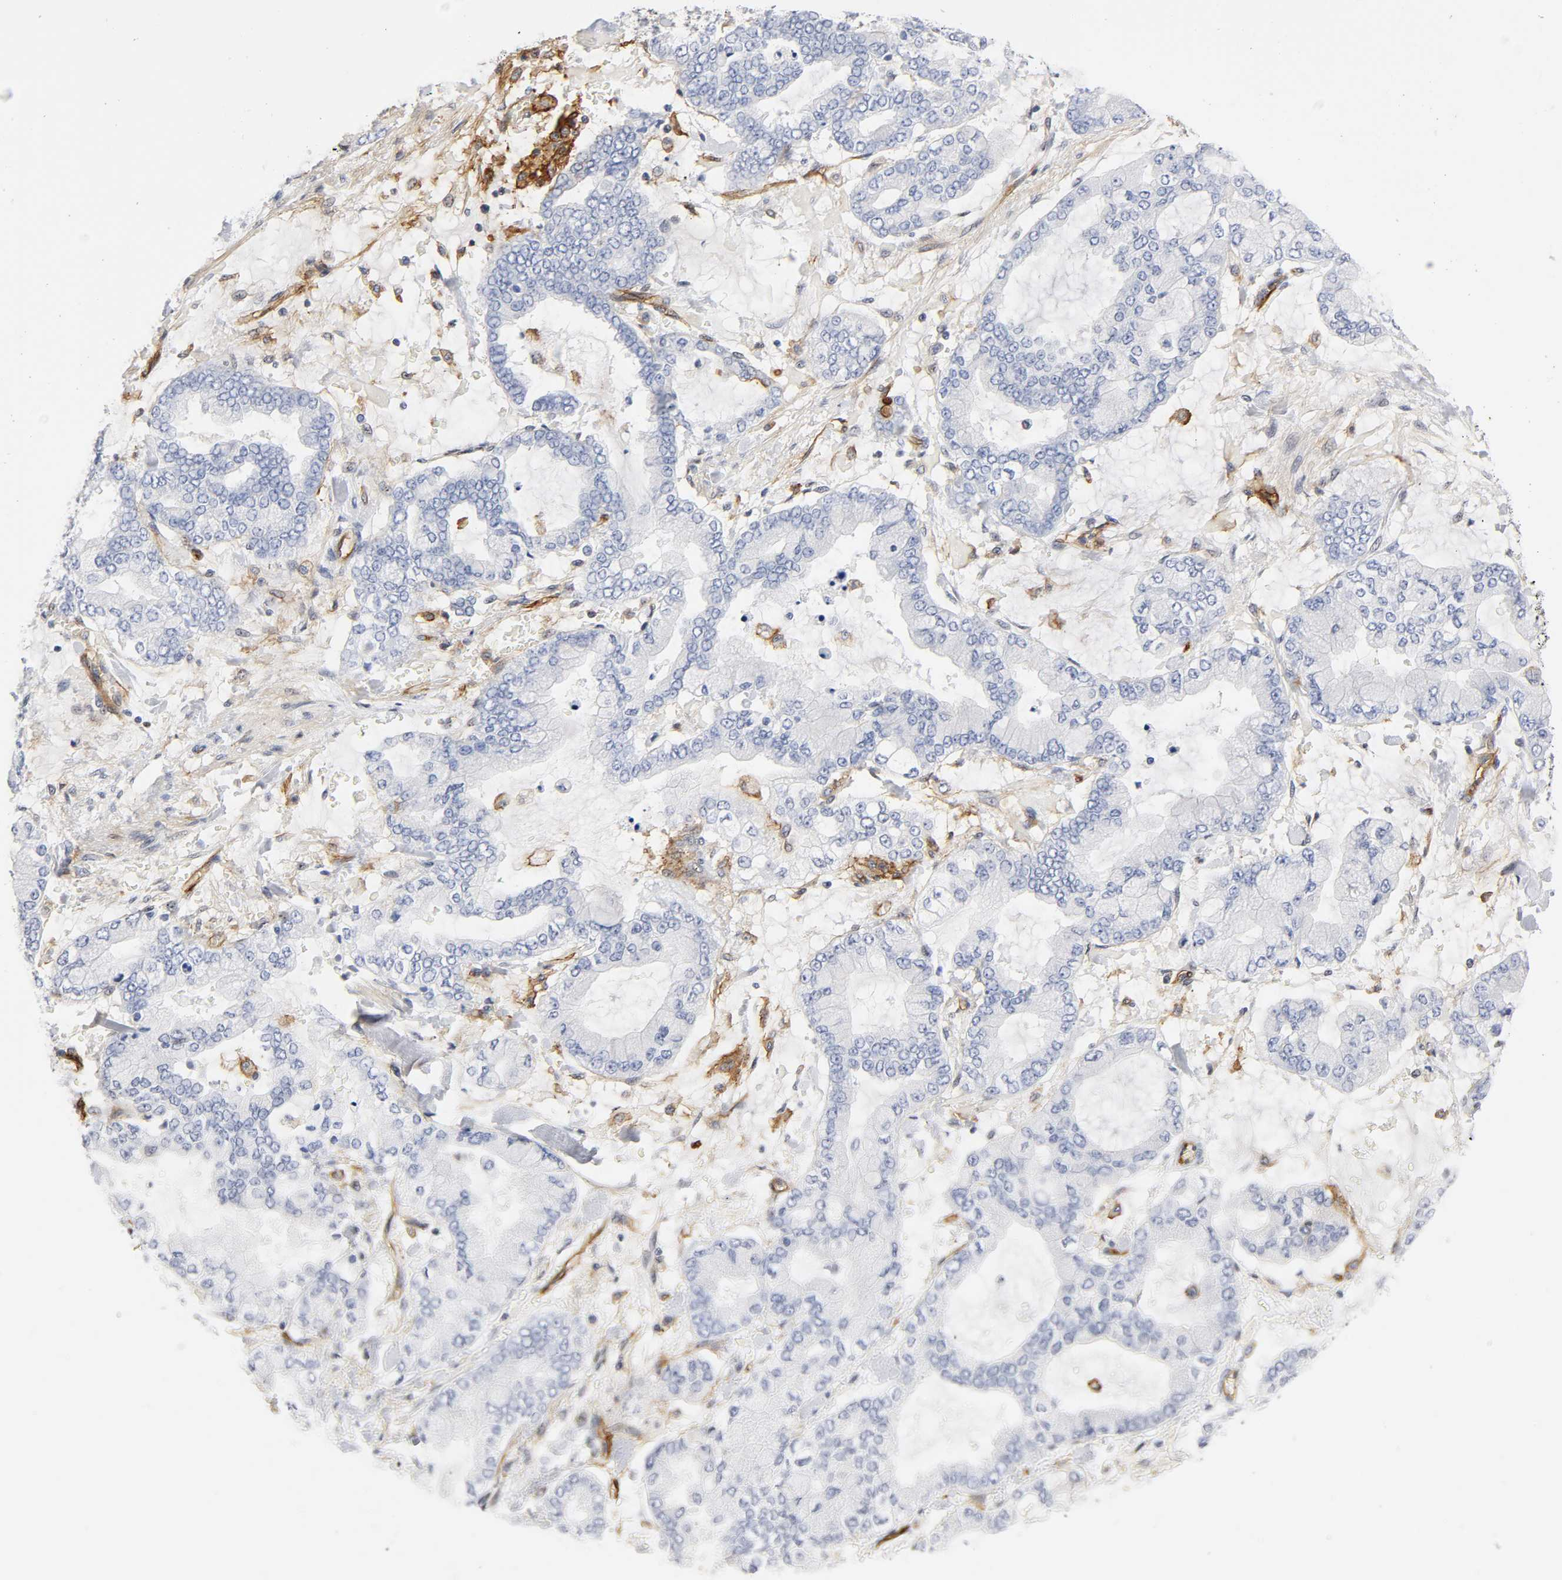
{"staining": {"intensity": "negative", "quantity": "none", "location": "none"}, "tissue": "stomach cancer", "cell_type": "Tumor cells", "image_type": "cancer", "snomed": [{"axis": "morphology", "description": "Normal tissue, NOS"}, {"axis": "morphology", "description": "Adenocarcinoma, NOS"}, {"axis": "topography", "description": "Stomach, upper"}, {"axis": "topography", "description": "Stomach"}], "caption": "This image is of adenocarcinoma (stomach) stained with IHC to label a protein in brown with the nuclei are counter-stained blue. There is no positivity in tumor cells. The staining is performed using DAB (3,3'-diaminobenzidine) brown chromogen with nuclei counter-stained in using hematoxylin.", "gene": "ICAM1", "patient": {"sex": "male", "age": 76}}